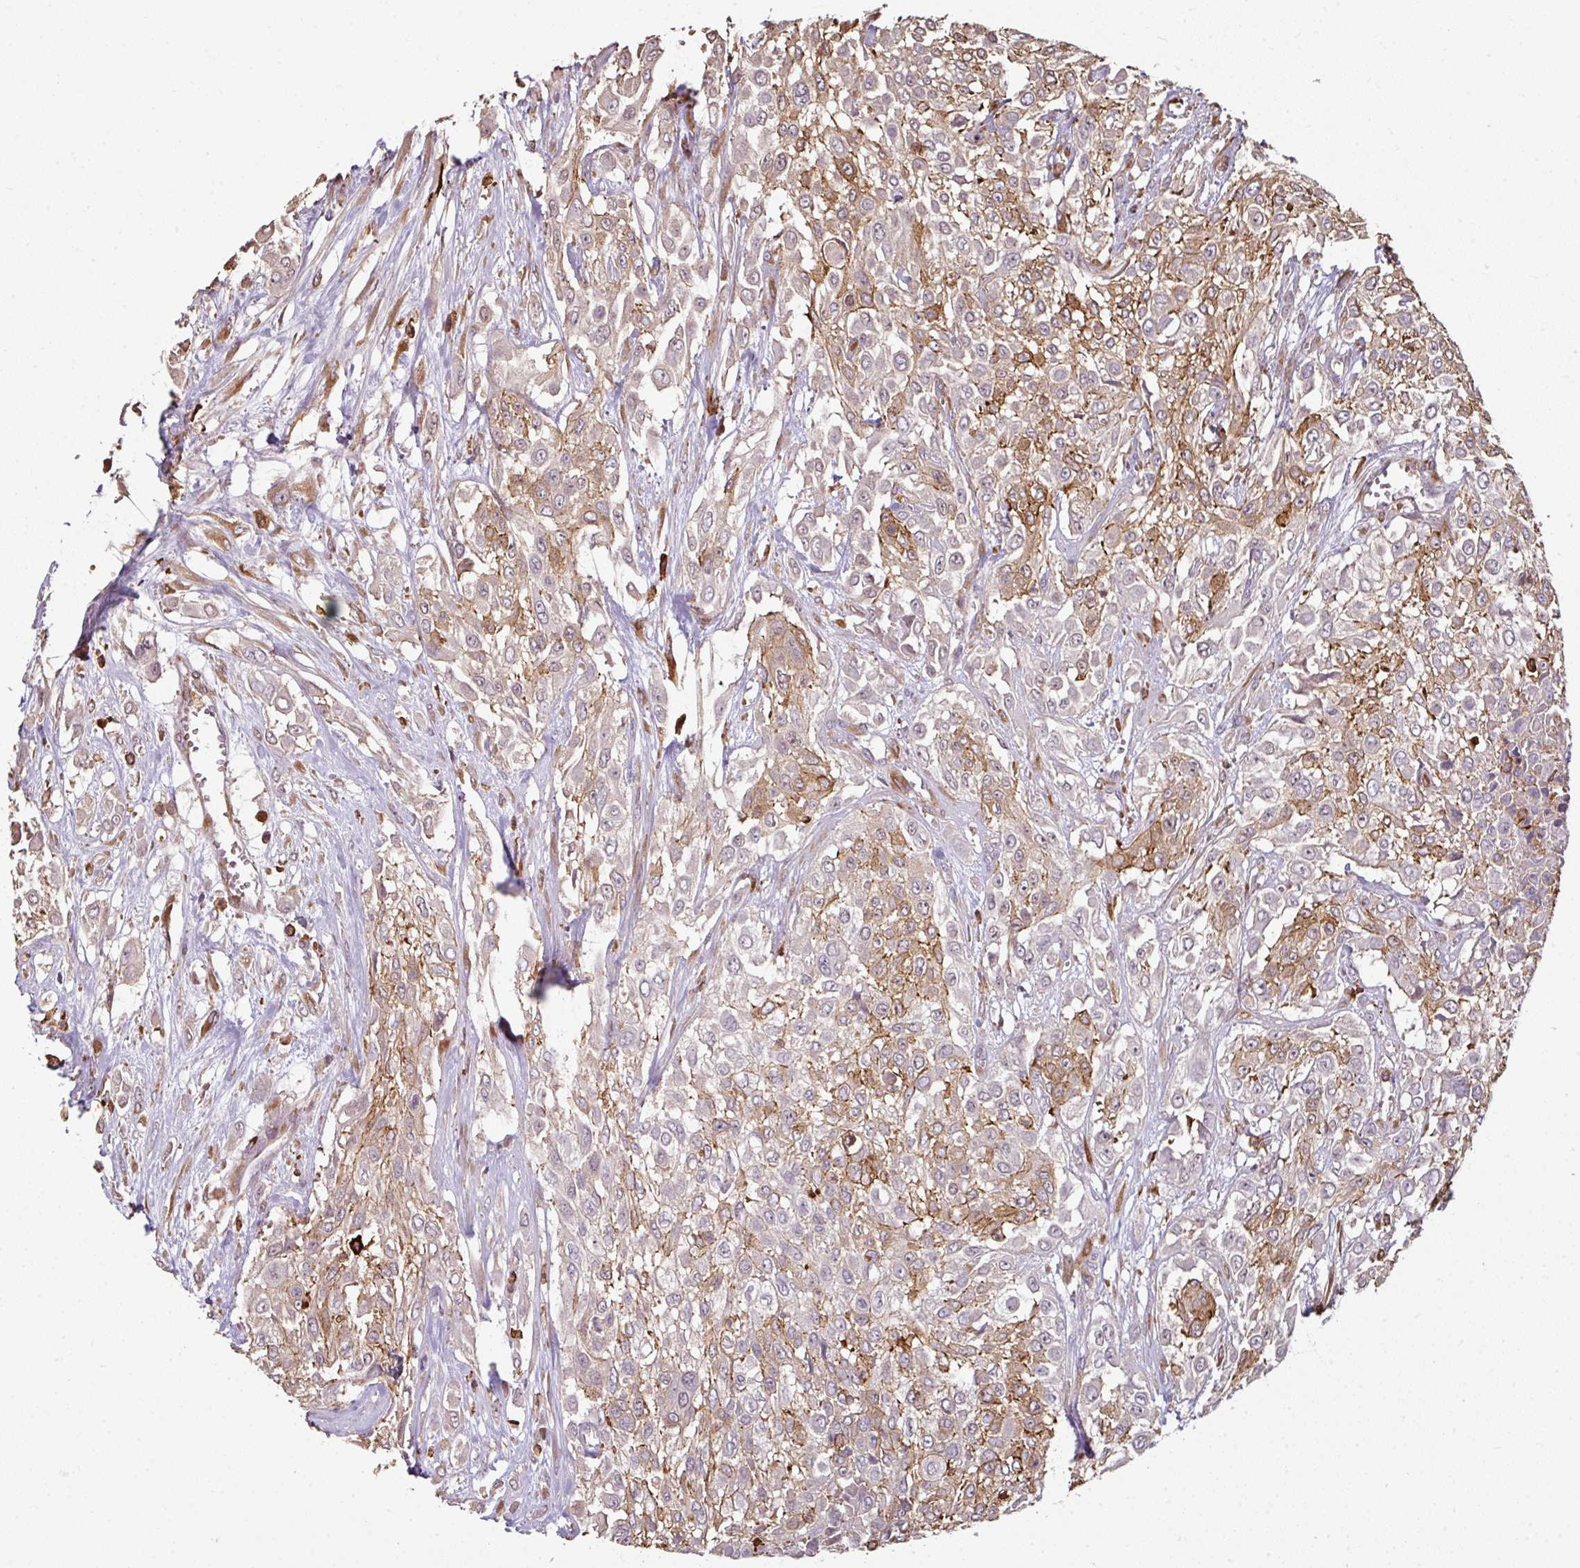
{"staining": {"intensity": "weak", "quantity": "<25%", "location": "cytoplasmic/membranous"}, "tissue": "urothelial cancer", "cell_type": "Tumor cells", "image_type": "cancer", "snomed": [{"axis": "morphology", "description": "Urothelial carcinoma, High grade"}, {"axis": "topography", "description": "Urinary bladder"}], "caption": "Tumor cells show no significant staining in urothelial cancer.", "gene": "OLFML2B", "patient": {"sex": "male", "age": 57}}